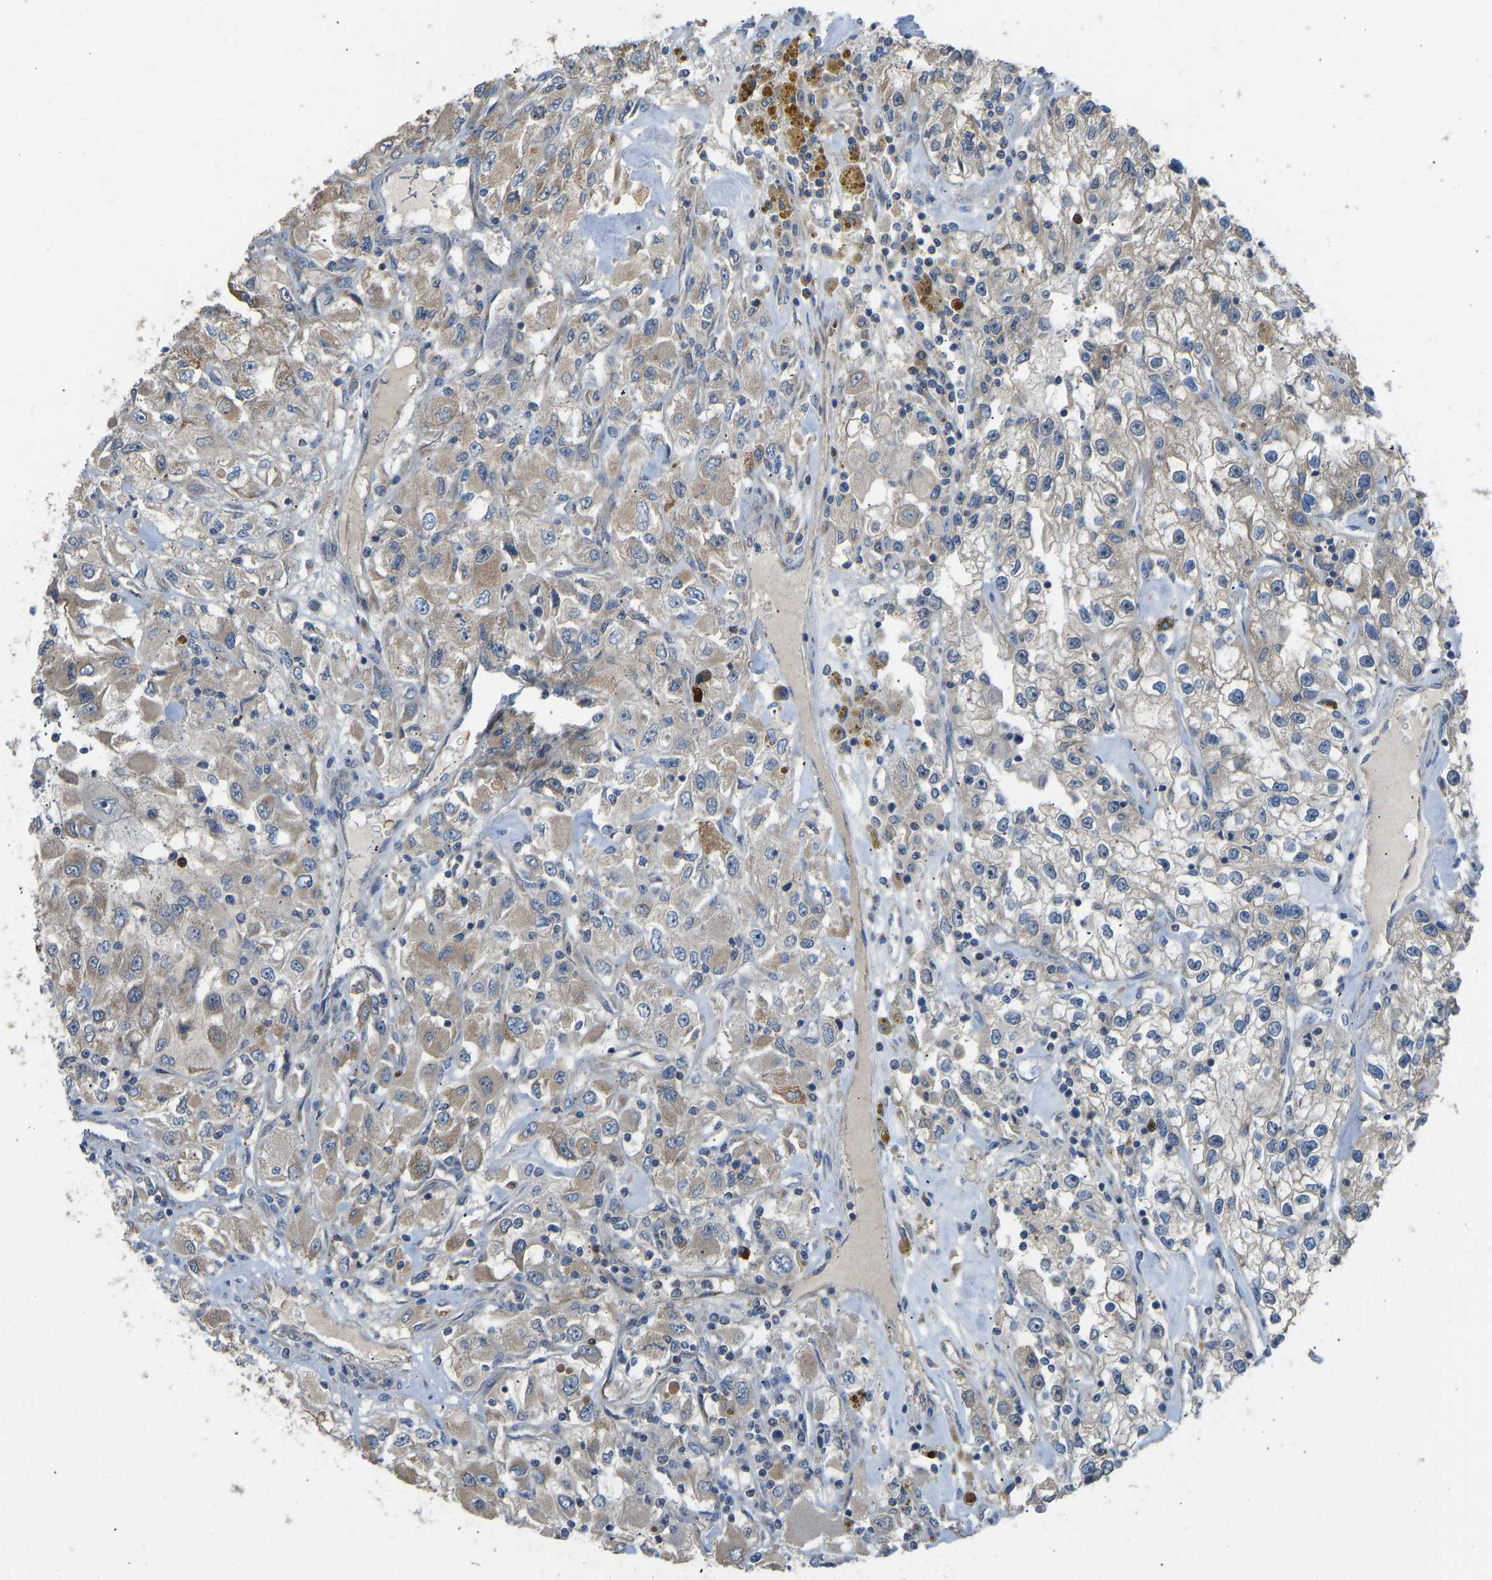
{"staining": {"intensity": "weak", "quantity": ">75%", "location": "cytoplasmic/membranous"}, "tissue": "renal cancer", "cell_type": "Tumor cells", "image_type": "cancer", "snomed": [{"axis": "morphology", "description": "Adenocarcinoma, NOS"}, {"axis": "topography", "description": "Kidney"}], "caption": "Protein expression analysis of human renal cancer (adenocarcinoma) reveals weak cytoplasmic/membranous staining in about >75% of tumor cells.", "gene": "RBP1", "patient": {"sex": "female", "age": 52}}